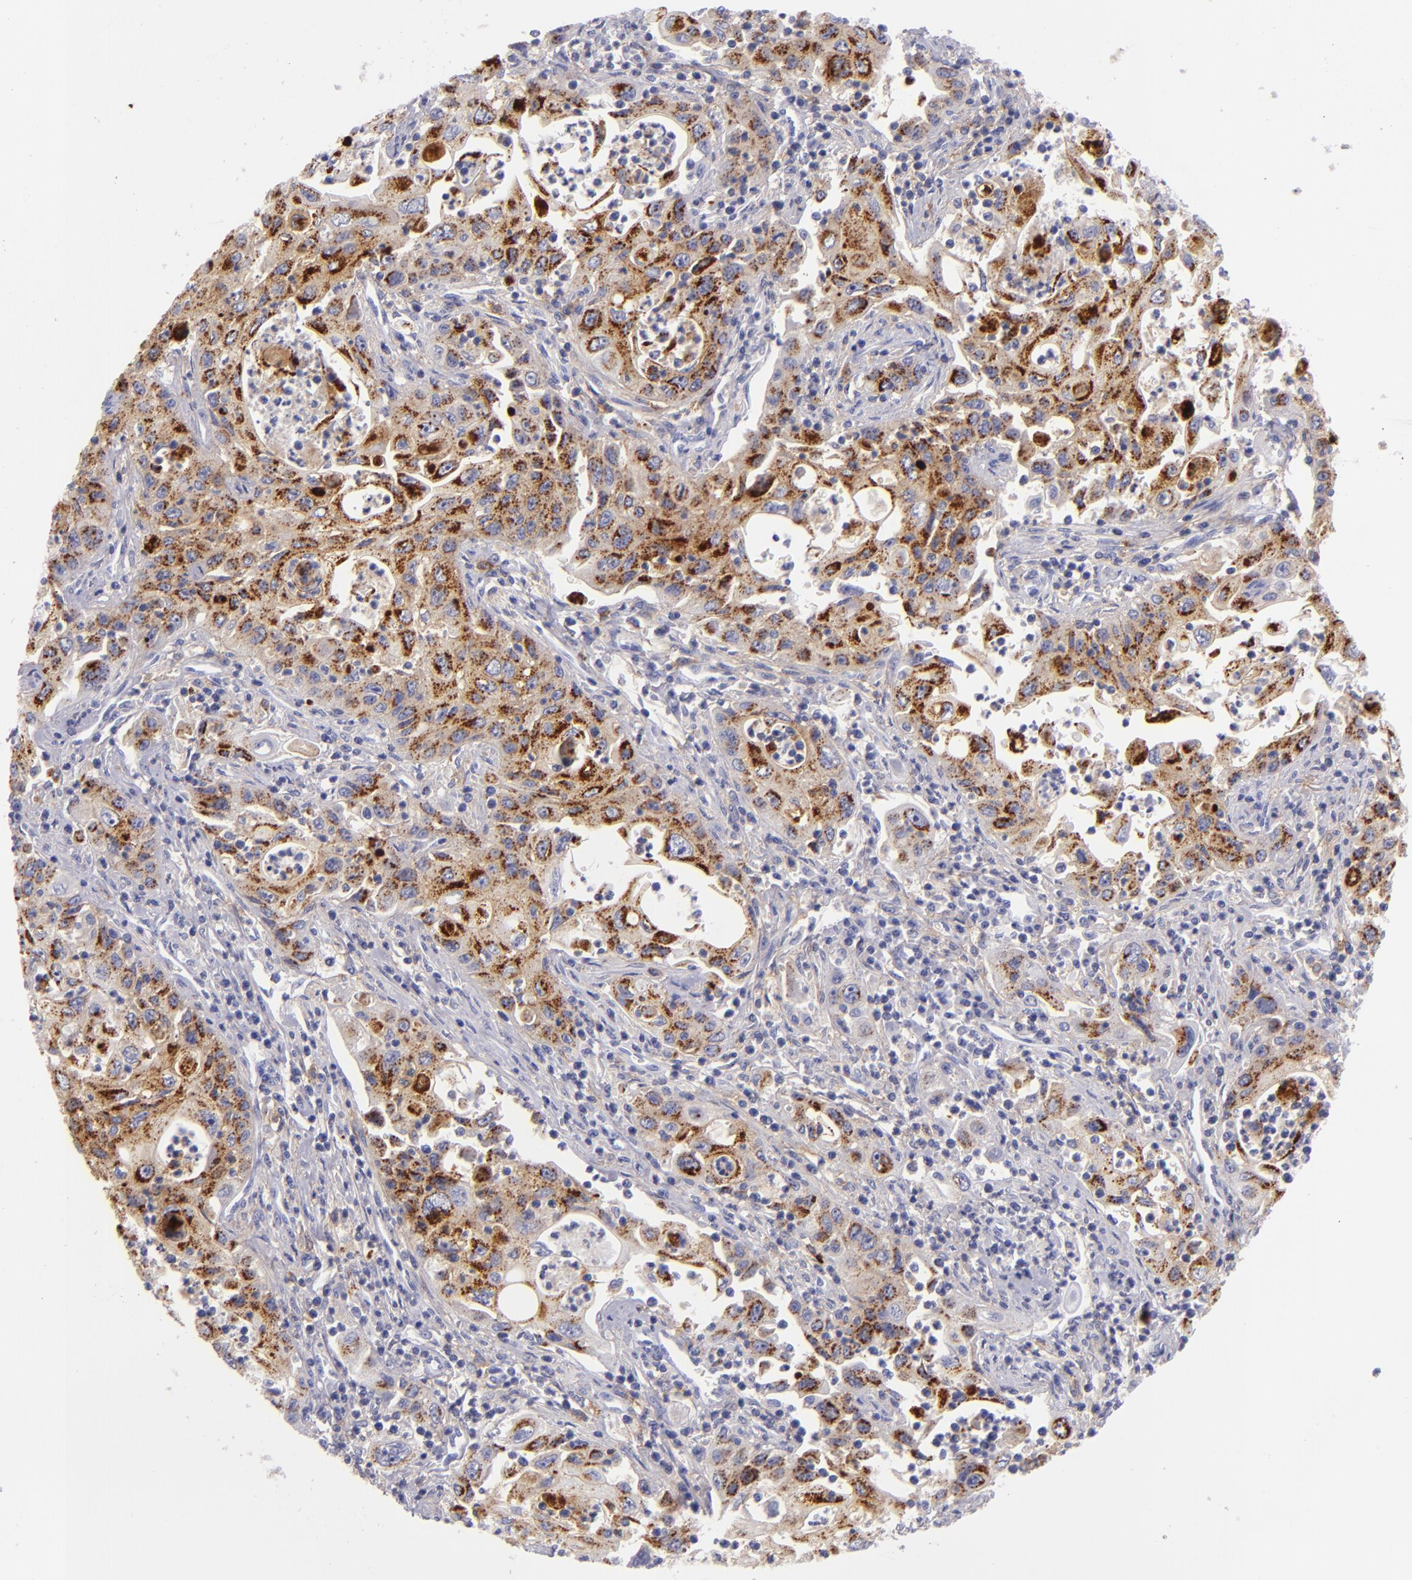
{"staining": {"intensity": "strong", "quantity": ">75%", "location": "cytoplasmic/membranous"}, "tissue": "pancreatic cancer", "cell_type": "Tumor cells", "image_type": "cancer", "snomed": [{"axis": "morphology", "description": "Adenocarcinoma, NOS"}, {"axis": "topography", "description": "Pancreas"}], "caption": "Human adenocarcinoma (pancreatic) stained with a protein marker displays strong staining in tumor cells.", "gene": "CD82", "patient": {"sex": "male", "age": 70}}